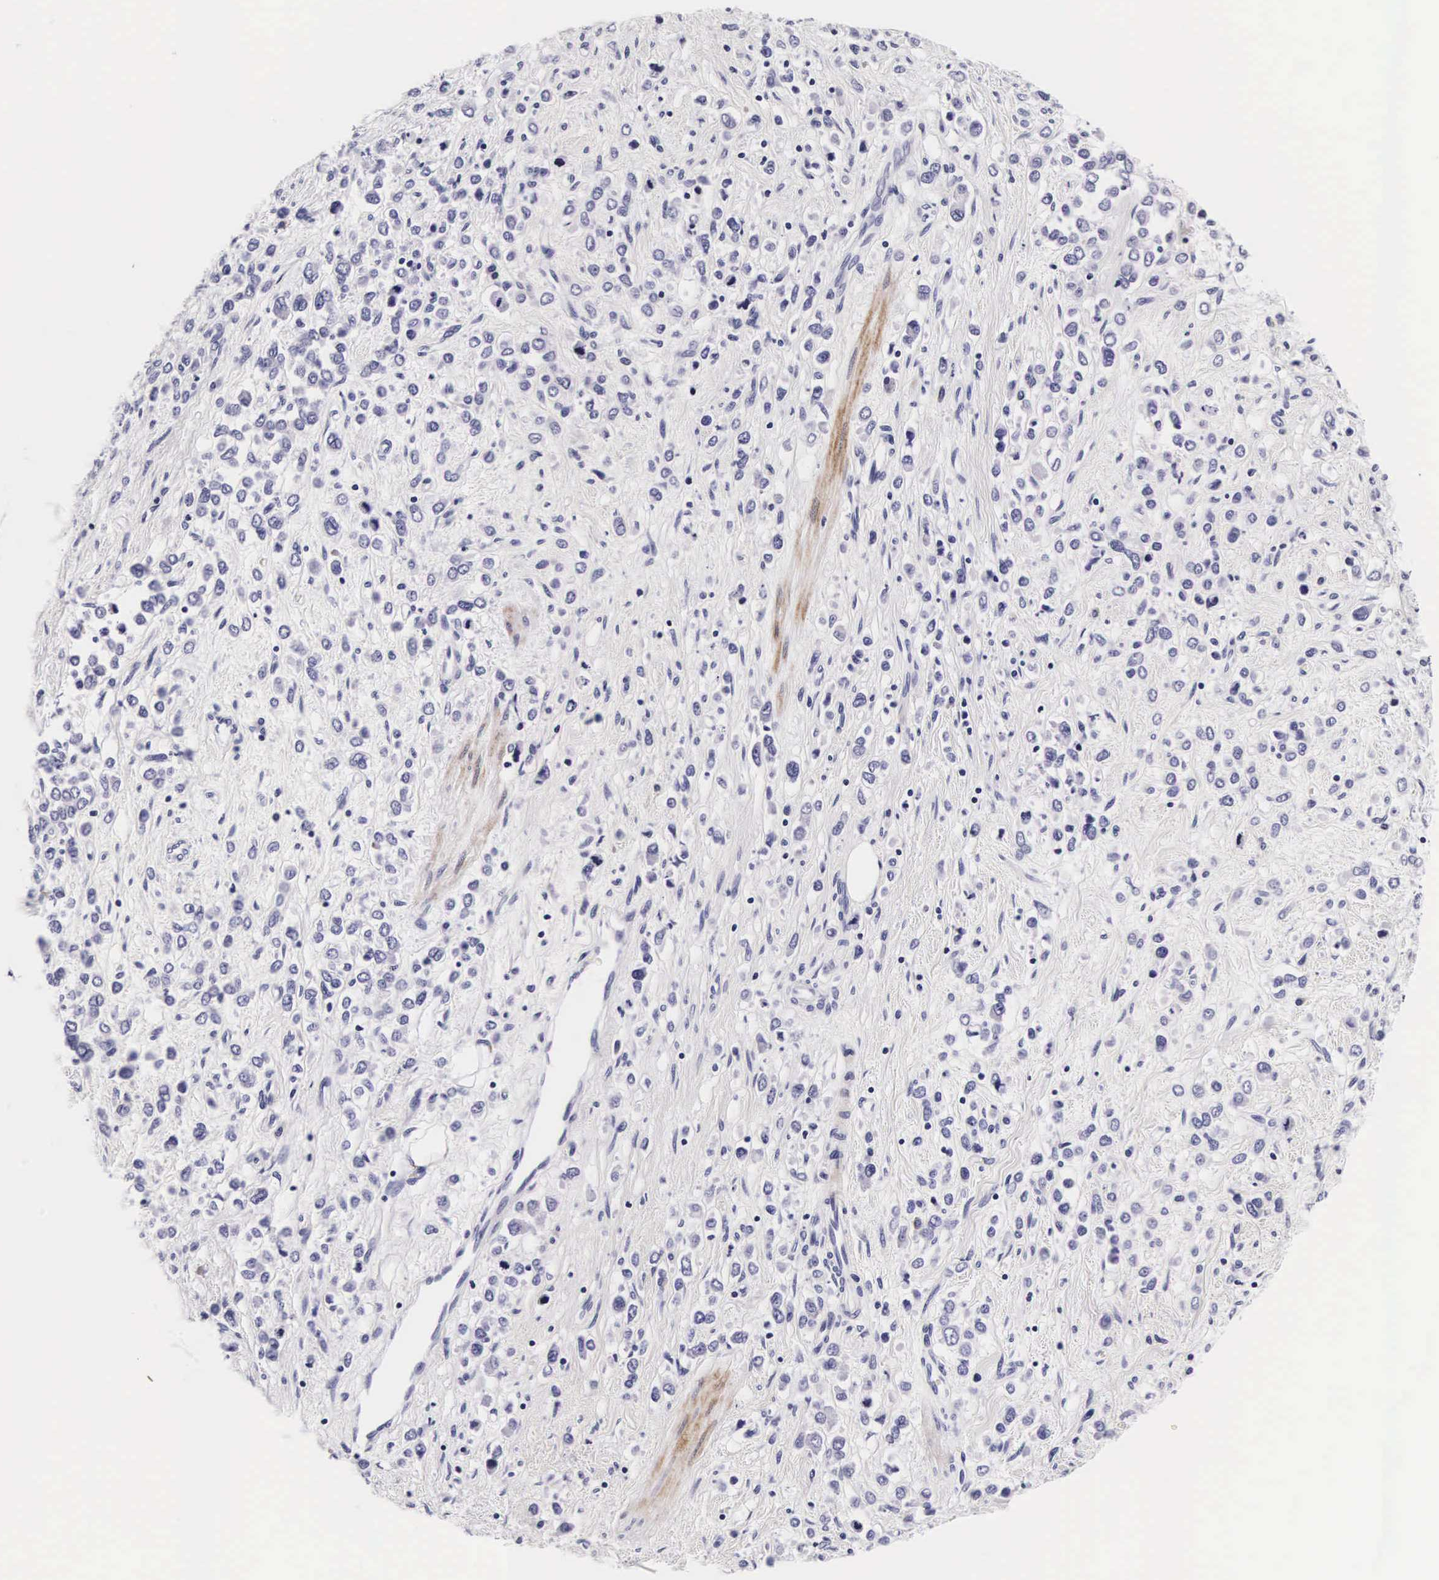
{"staining": {"intensity": "negative", "quantity": "none", "location": "none"}, "tissue": "stomach cancer", "cell_type": "Tumor cells", "image_type": "cancer", "snomed": [{"axis": "morphology", "description": "Adenocarcinoma, NOS"}, {"axis": "topography", "description": "Stomach, upper"}], "caption": "Immunohistochemistry (IHC) image of neoplastic tissue: stomach cancer stained with DAB demonstrates no significant protein staining in tumor cells.", "gene": "UPRT", "patient": {"sex": "male", "age": 76}}